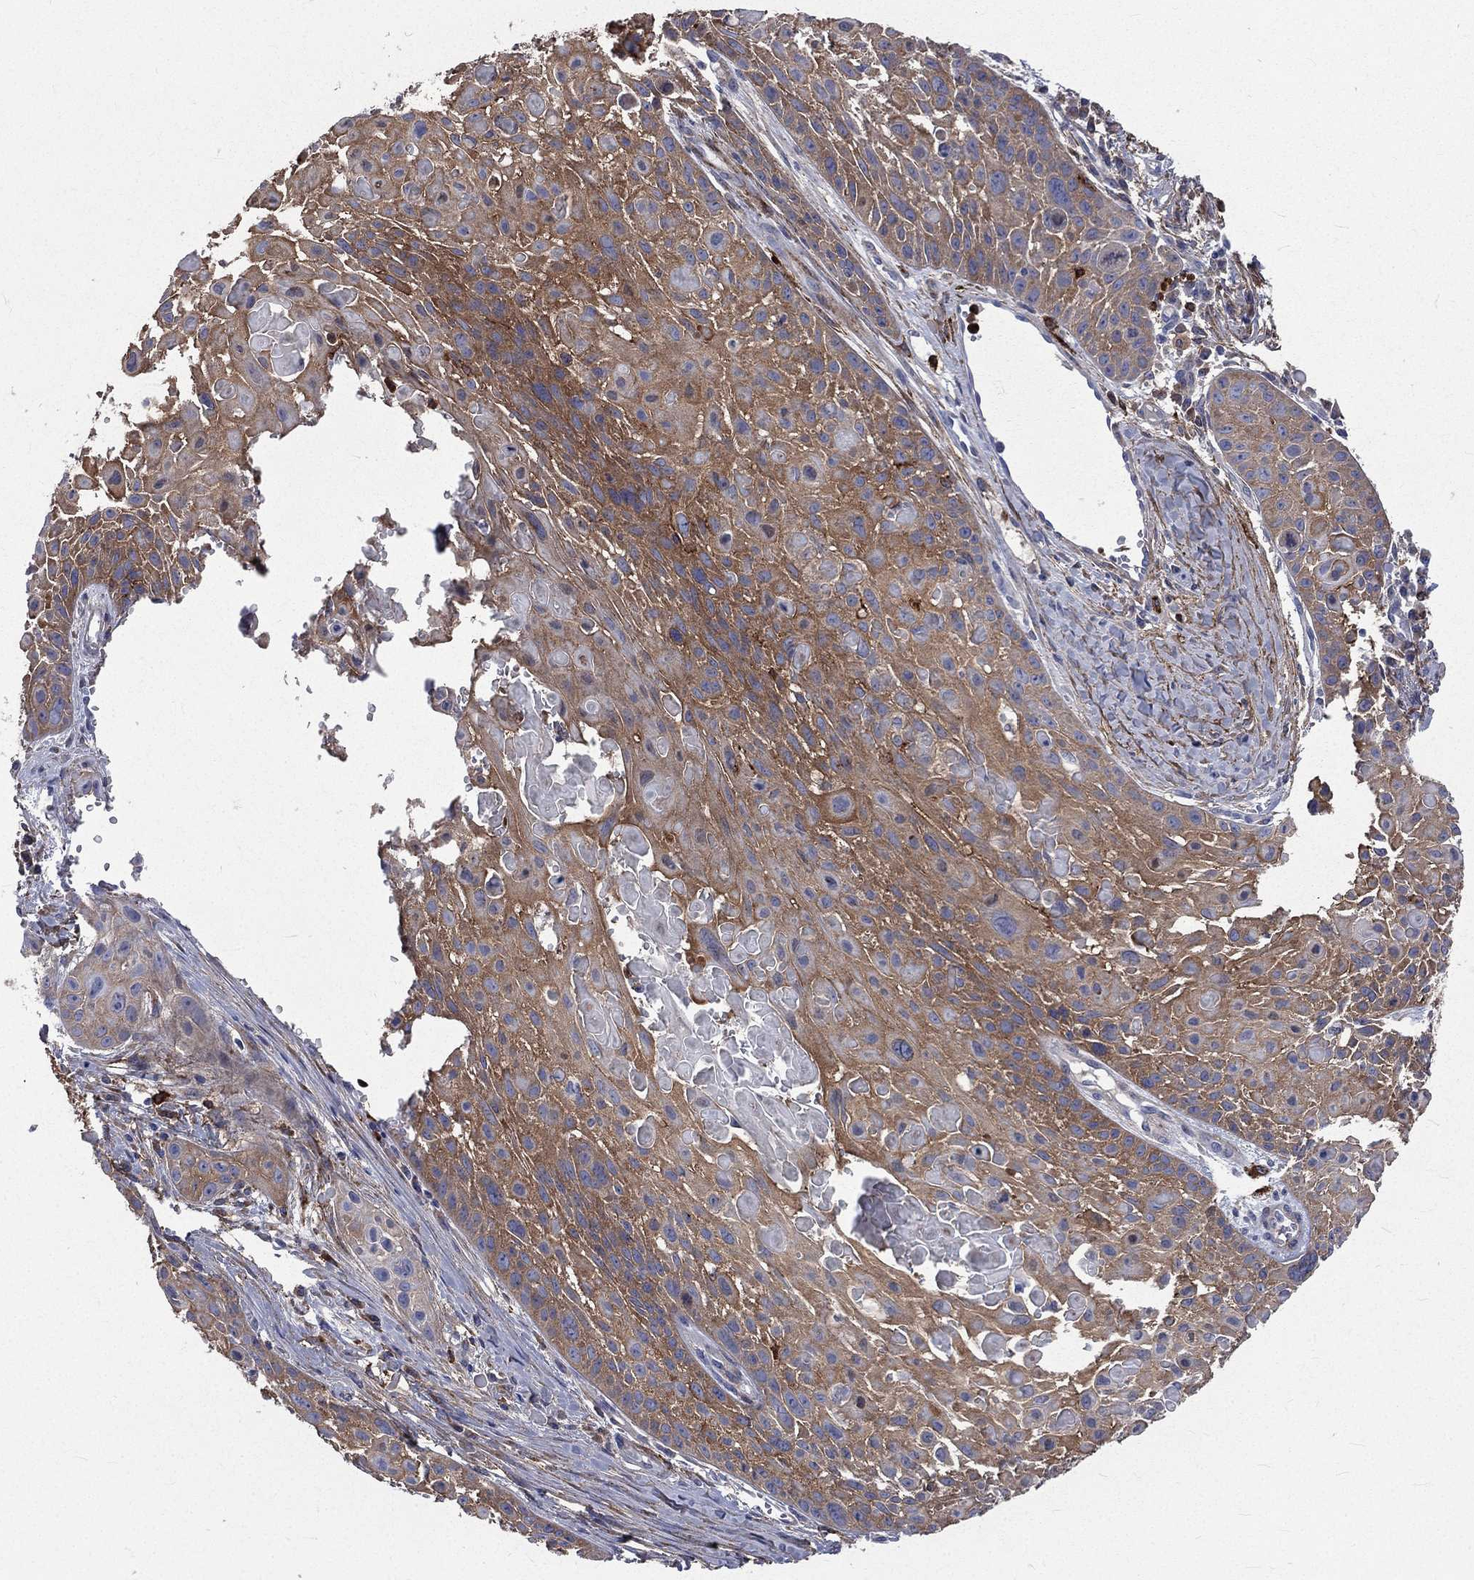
{"staining": {"intensity": "moderate", "quantity": "25%-75%", "location": "cytoplasmic/membranous"}, "tissue": "skin cancer", "cell_type": "Tumor cells", "image_type": "cancer", "snomed": [{"axis": "morphology", "description": "Squamous cell carcinoma, NOS"}, {"axis": "topography", "description": "Skin"}, {"axis": "topography", "description": "Anal"}], "caption": "This micrograph demonstrates IHC staining of human squamous cell carcinoma (skin), with medium moderate cytoplasmic/membranous staining in about 25%-75% of tumor cells.", "gene": "BASP1", "patient": {"sex": "female", "age": 75}}